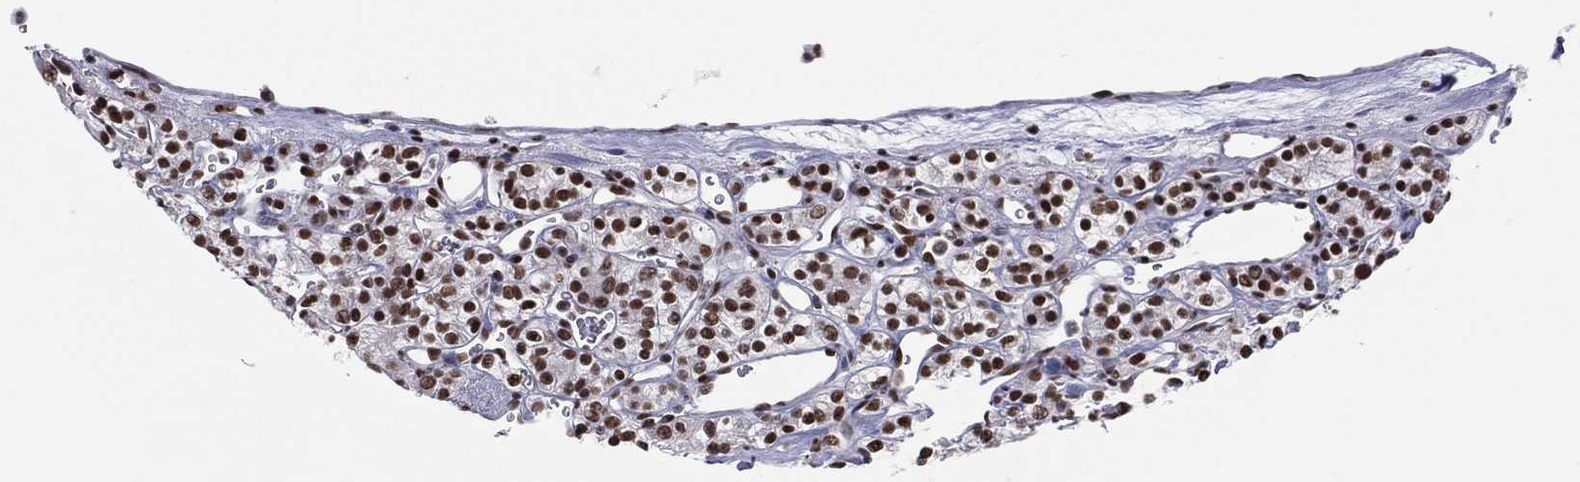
{"staining": {"intensity": "moderate", "quantity": "25%-75%", "location": "nuclear"}, "tissue": "renal cancer", "cell_type": "Tumor cells", "image_type": "cancer", "snomed": [{"axis": "morphology", "description": "Adenocarcinoma, NOS"}, {"axis": "topography", "description": "Kidney"}], "caption": "Immunohistochemistry (IHC) micrograph of human adenocarcinoma (renal) stained for a protein (brown), which demonstrates medium levels of moderate nuclear positivity in about 25%-75% of tumor cells.", "gene": "ZNF7", "patient": {"sex": "male", "age": 77}}